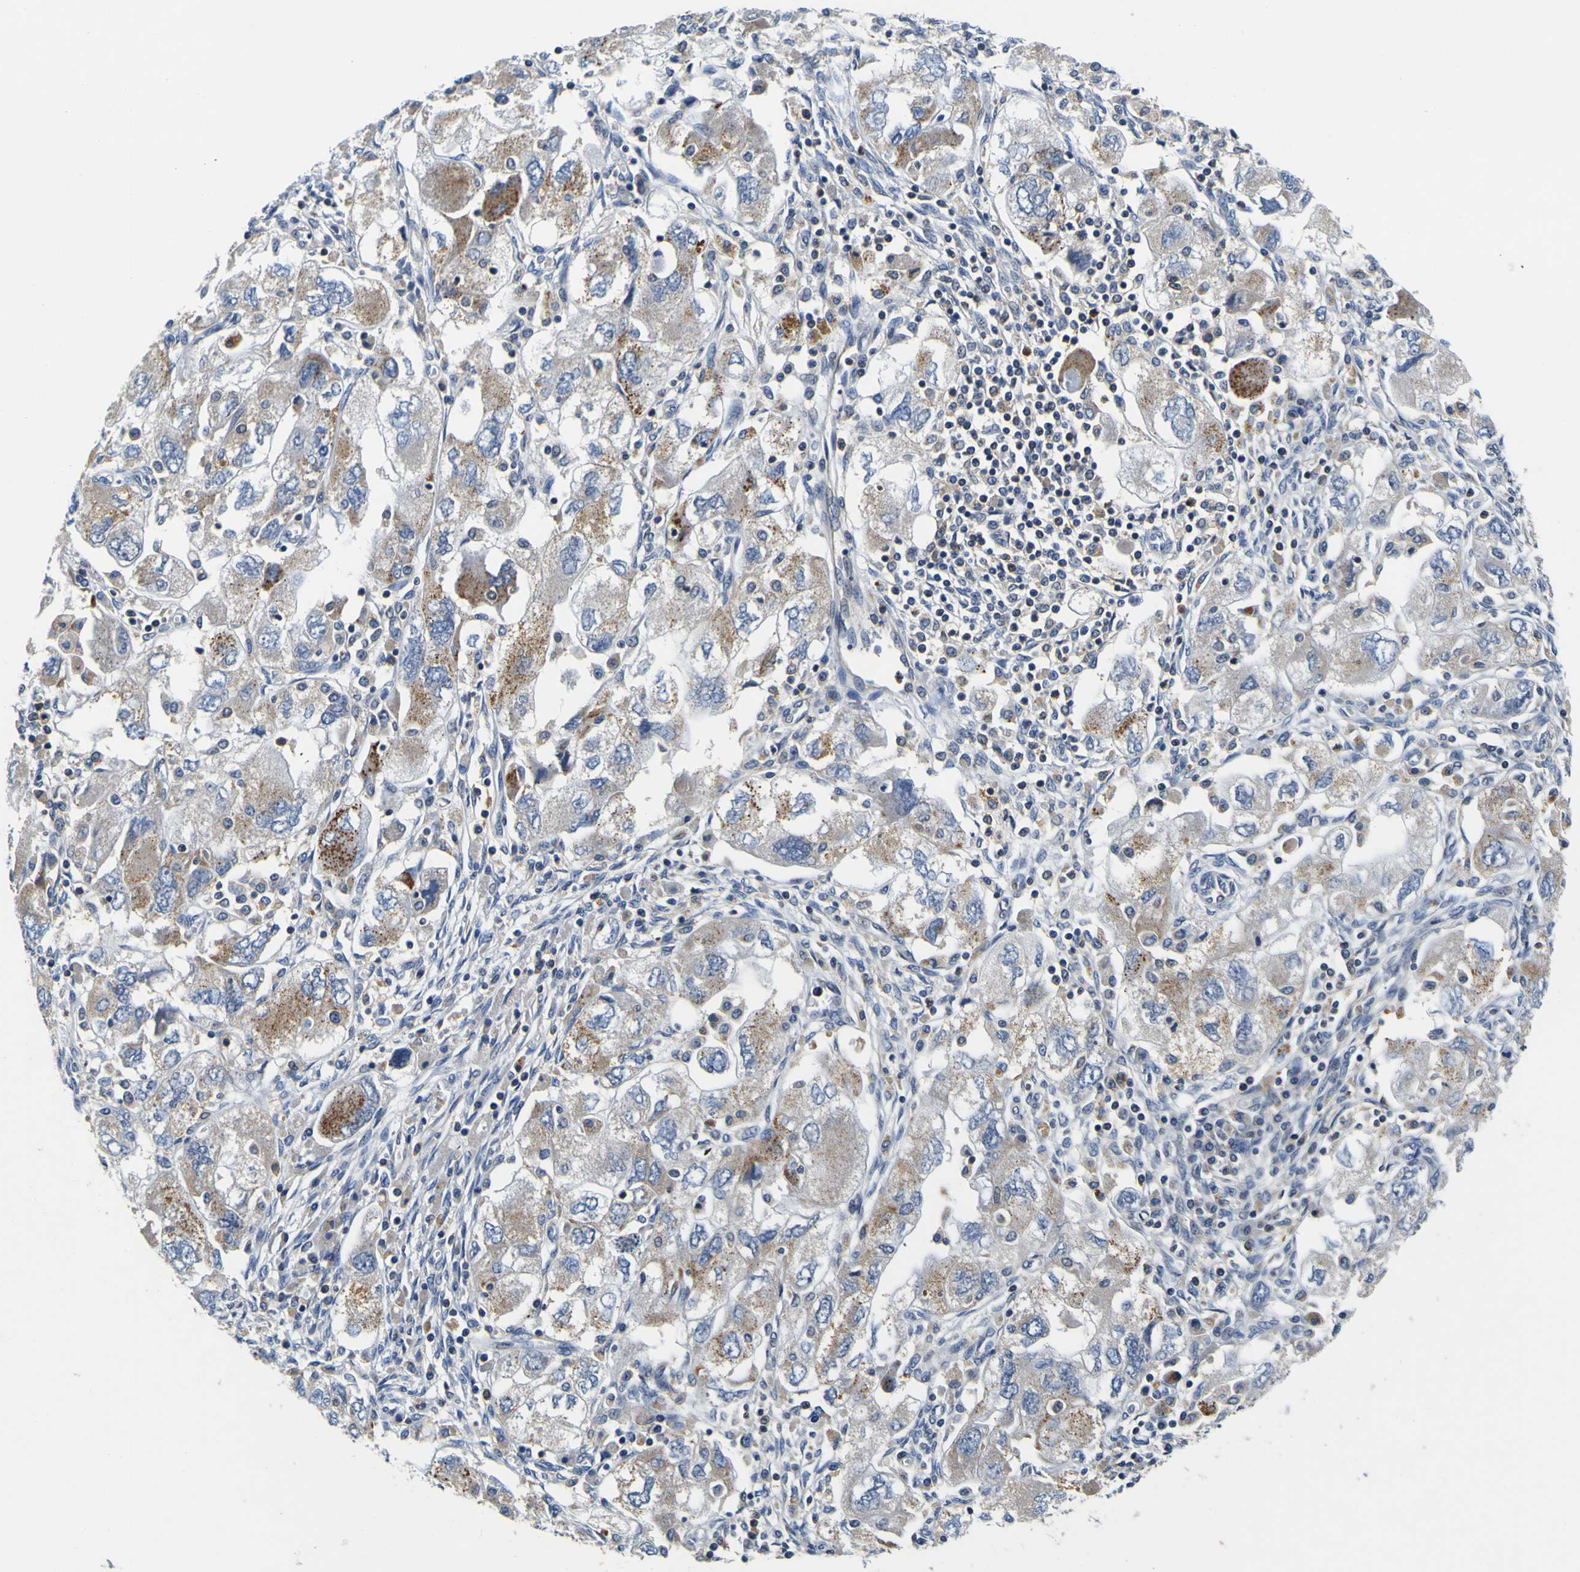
{"staining": {"intensity": "moderate", "quantity": "<25%", "location": "cytoplasmic/membranous"}, "tissue": "ovarian cancer", "cell_type": "Tumor cells", "image_type": "cancer", "snomed": [{"axis": "morphology", "description": "Carcinoma, NOS"}, {"axis": "morphology", "description": "Cystadenocarcinoma, serous, NOS"}, {"axis": "topography", "description": "Ovary"}], "caption": "Immunohistochemical staining of ovarian cancer displays low levels of moderate cytoplasmic/membranous protein positivity in approximately <25% of tumor cells.", "gene": "TNIK", "patient": {"sex": "female", "age": 69}}